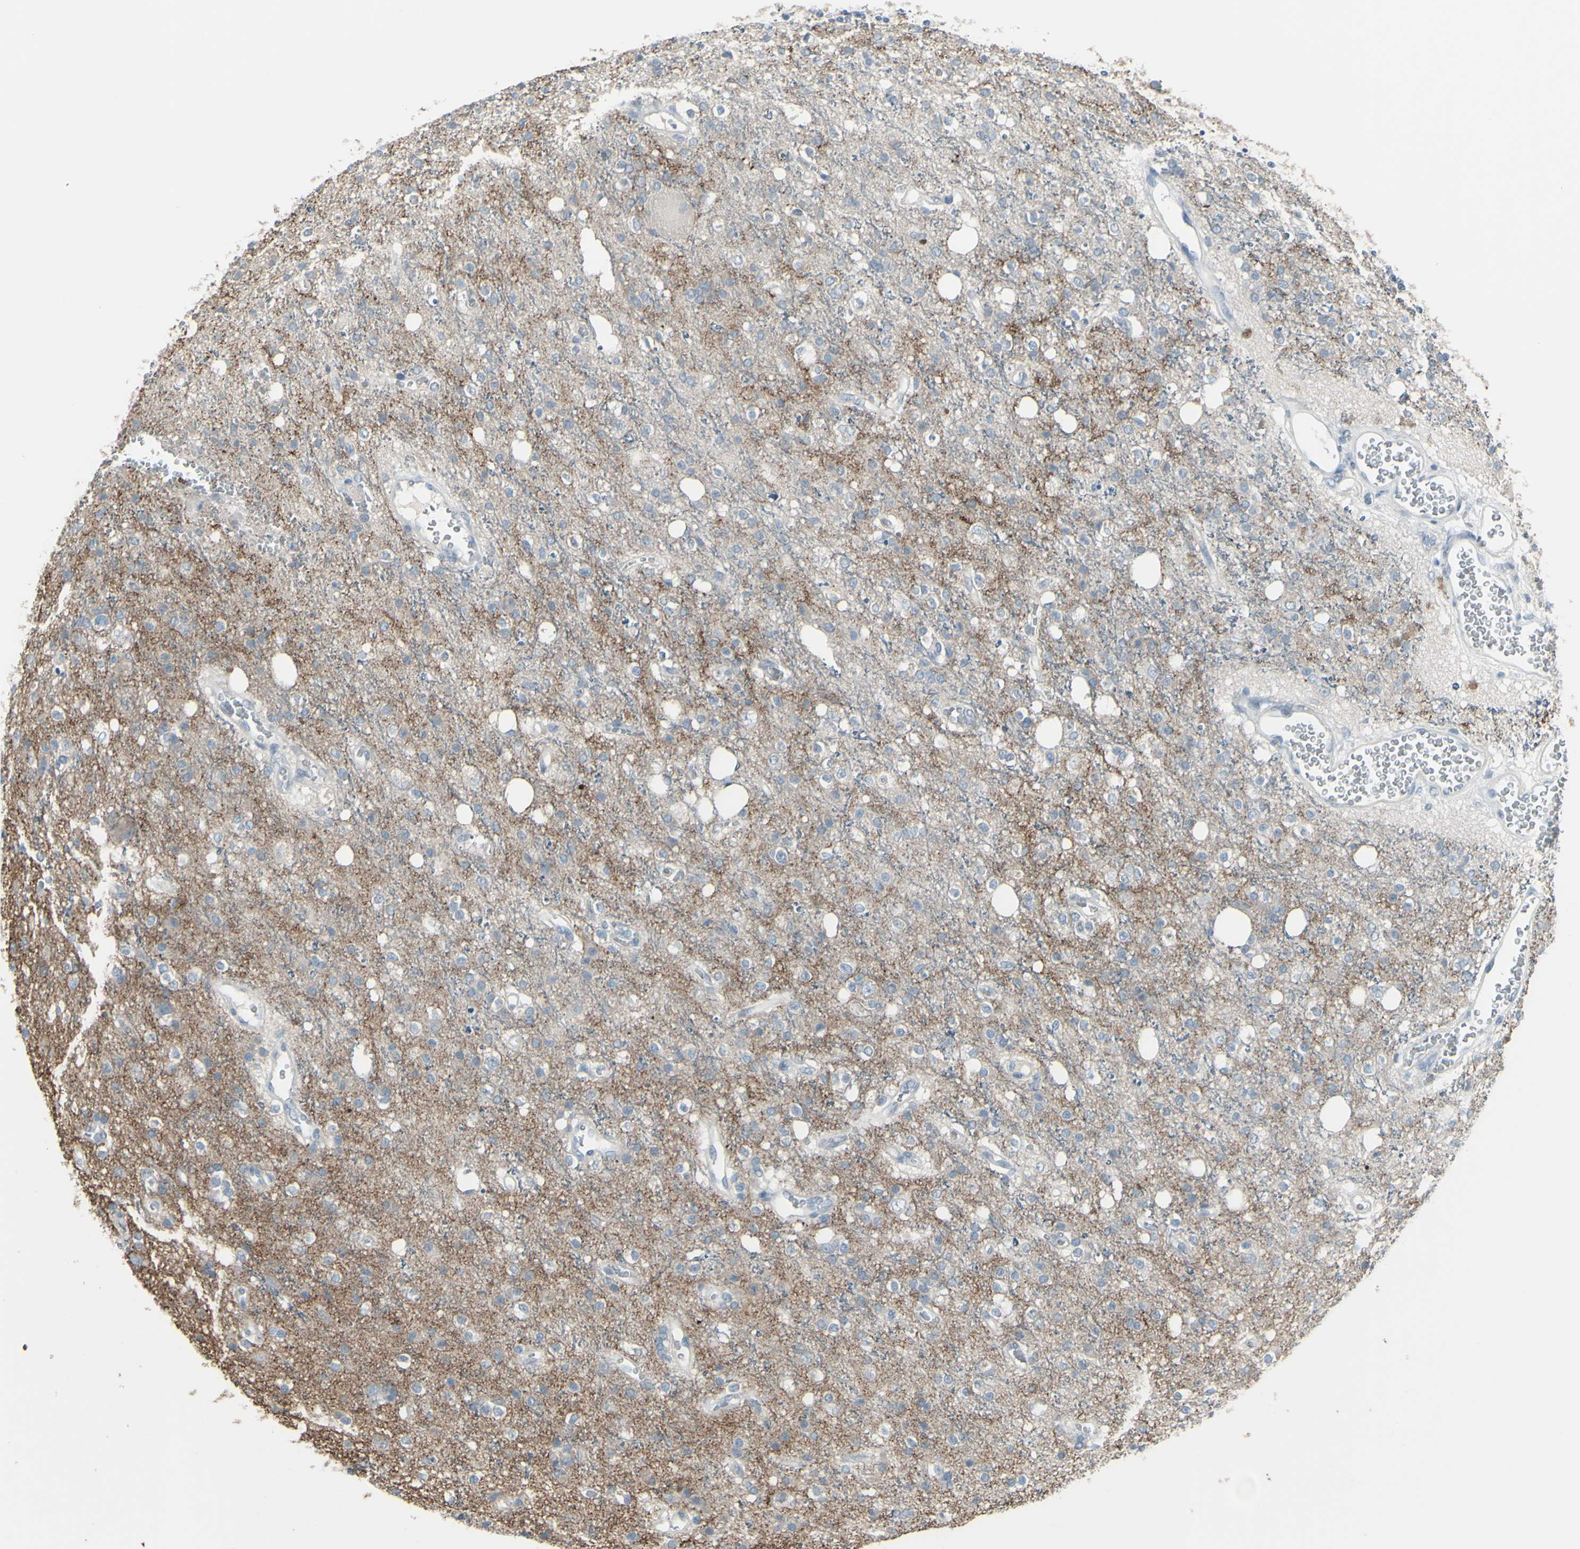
{"staining": {"intensity": "weak", "quantity": "<25%", "location": "cytoplasmic/membranous"}, "tissue": "glioma", "cell_type": "Tumor cells", "image_type": "cancer", "snomed": [{"axis": "morphology", "description": "Glioma, malignant, High grade"}, {"axis": "topography", "description": "Brain"}], "caption": "A photomicrograph of glioma stained for a protein shows no brown staining in tumor cells.", "gene": "RAB3A", "patient": {"sex": "male", "age": 47}}